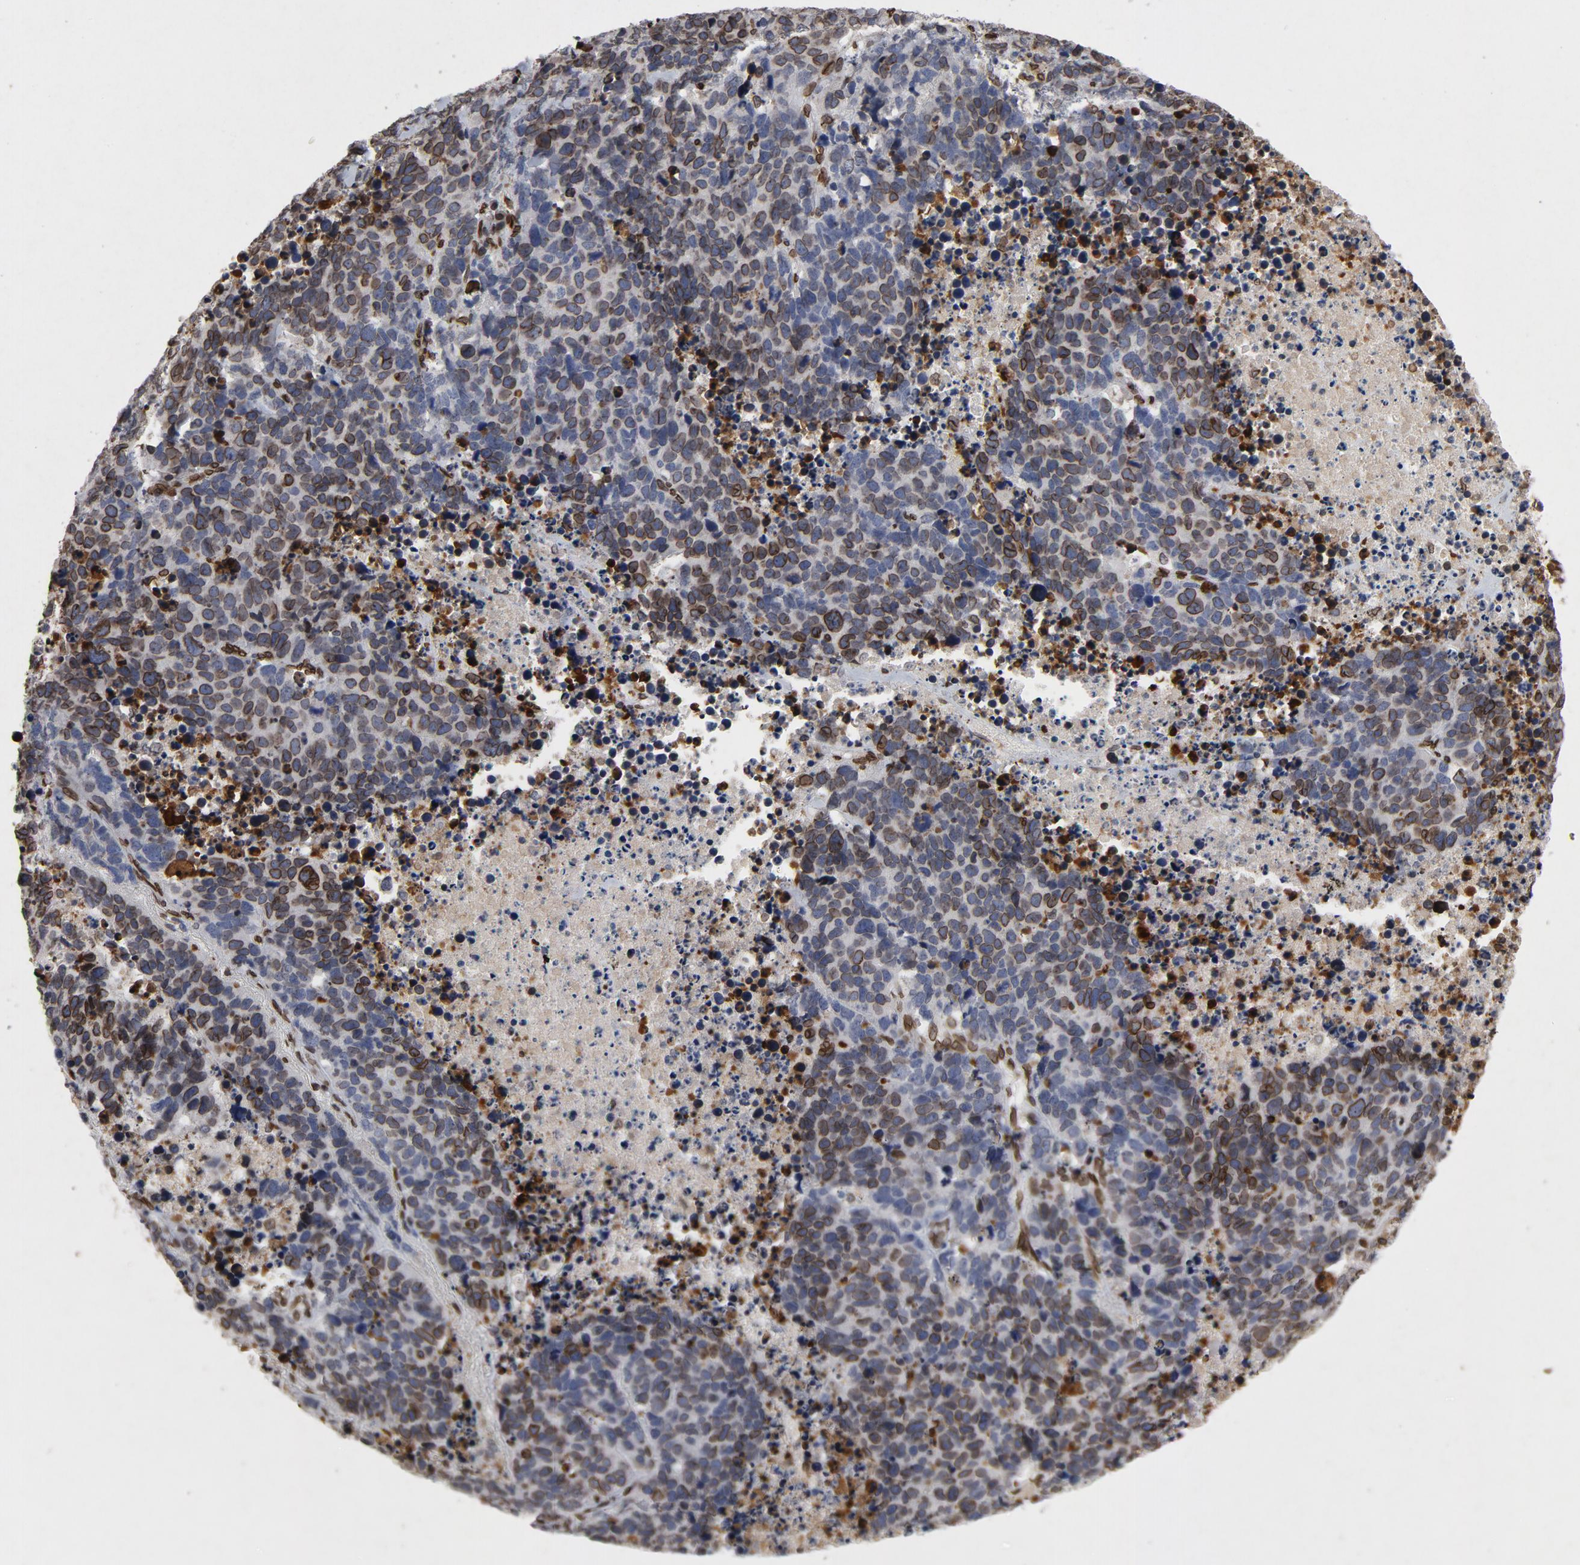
{"staining": {"intensity": "moderate", "quantity": "25%-75%", "location": "cytoplasmic/membranous,nuclear"}, "tissue": "lung cancer", "cell_type": "Tumor cells", "image_type": "cancer", "snomed": [{"axis": "morphology", "description": "Carcinoid, malignant, NOS"}, {"axis": "topography", "description": "Lung"}], "caption": "A brown stain shows moderate cytoplasmic/membranous and nuclear staining of a protein in human lung carcinoid (malignant) tumor cells.", "gene": "LMNA", "patient": {"sex": "male", "age": 60}}